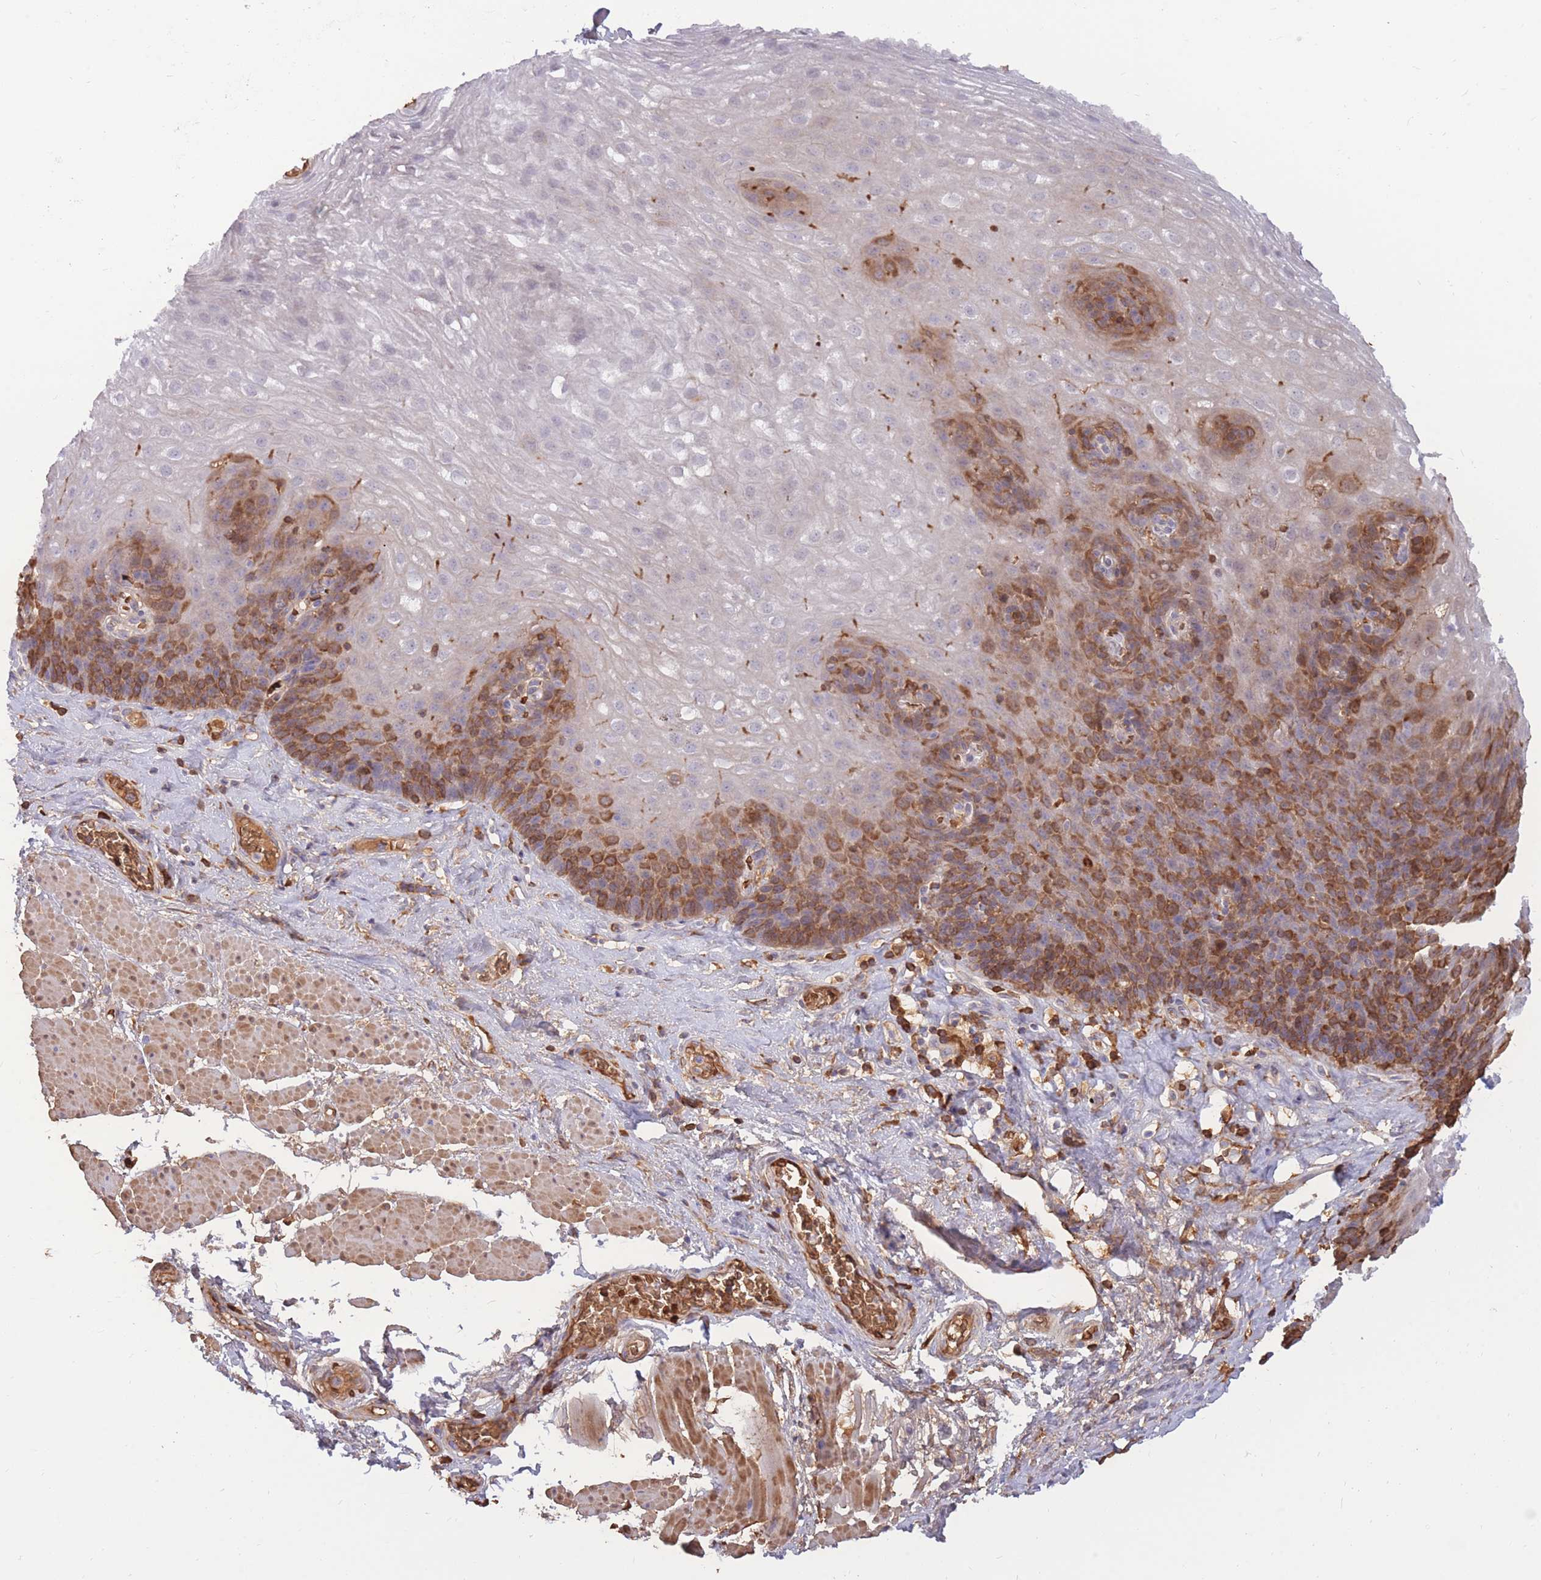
{"staining": {"intensity": "moderate", "quantity": "25%-75%", "location": "cytoplasmic/membranous"}, "tissue": "esophagus", "cell_type": "Squamous epithelial cells", "image_type": "normal", "snomed": [{"axis": "morphology", "description": "Normal tissue, NOS"}, {"axis": "topography", "description": "Esophagus"}], "caption": "This is an image of IHC staining of unremarkable esophagus, which shows moderate positivity in the cytoplasmic/membranous of squamous epithelial cells.", "gene": "ATP10D", "patient": {"sex": "female", "age": 66}}